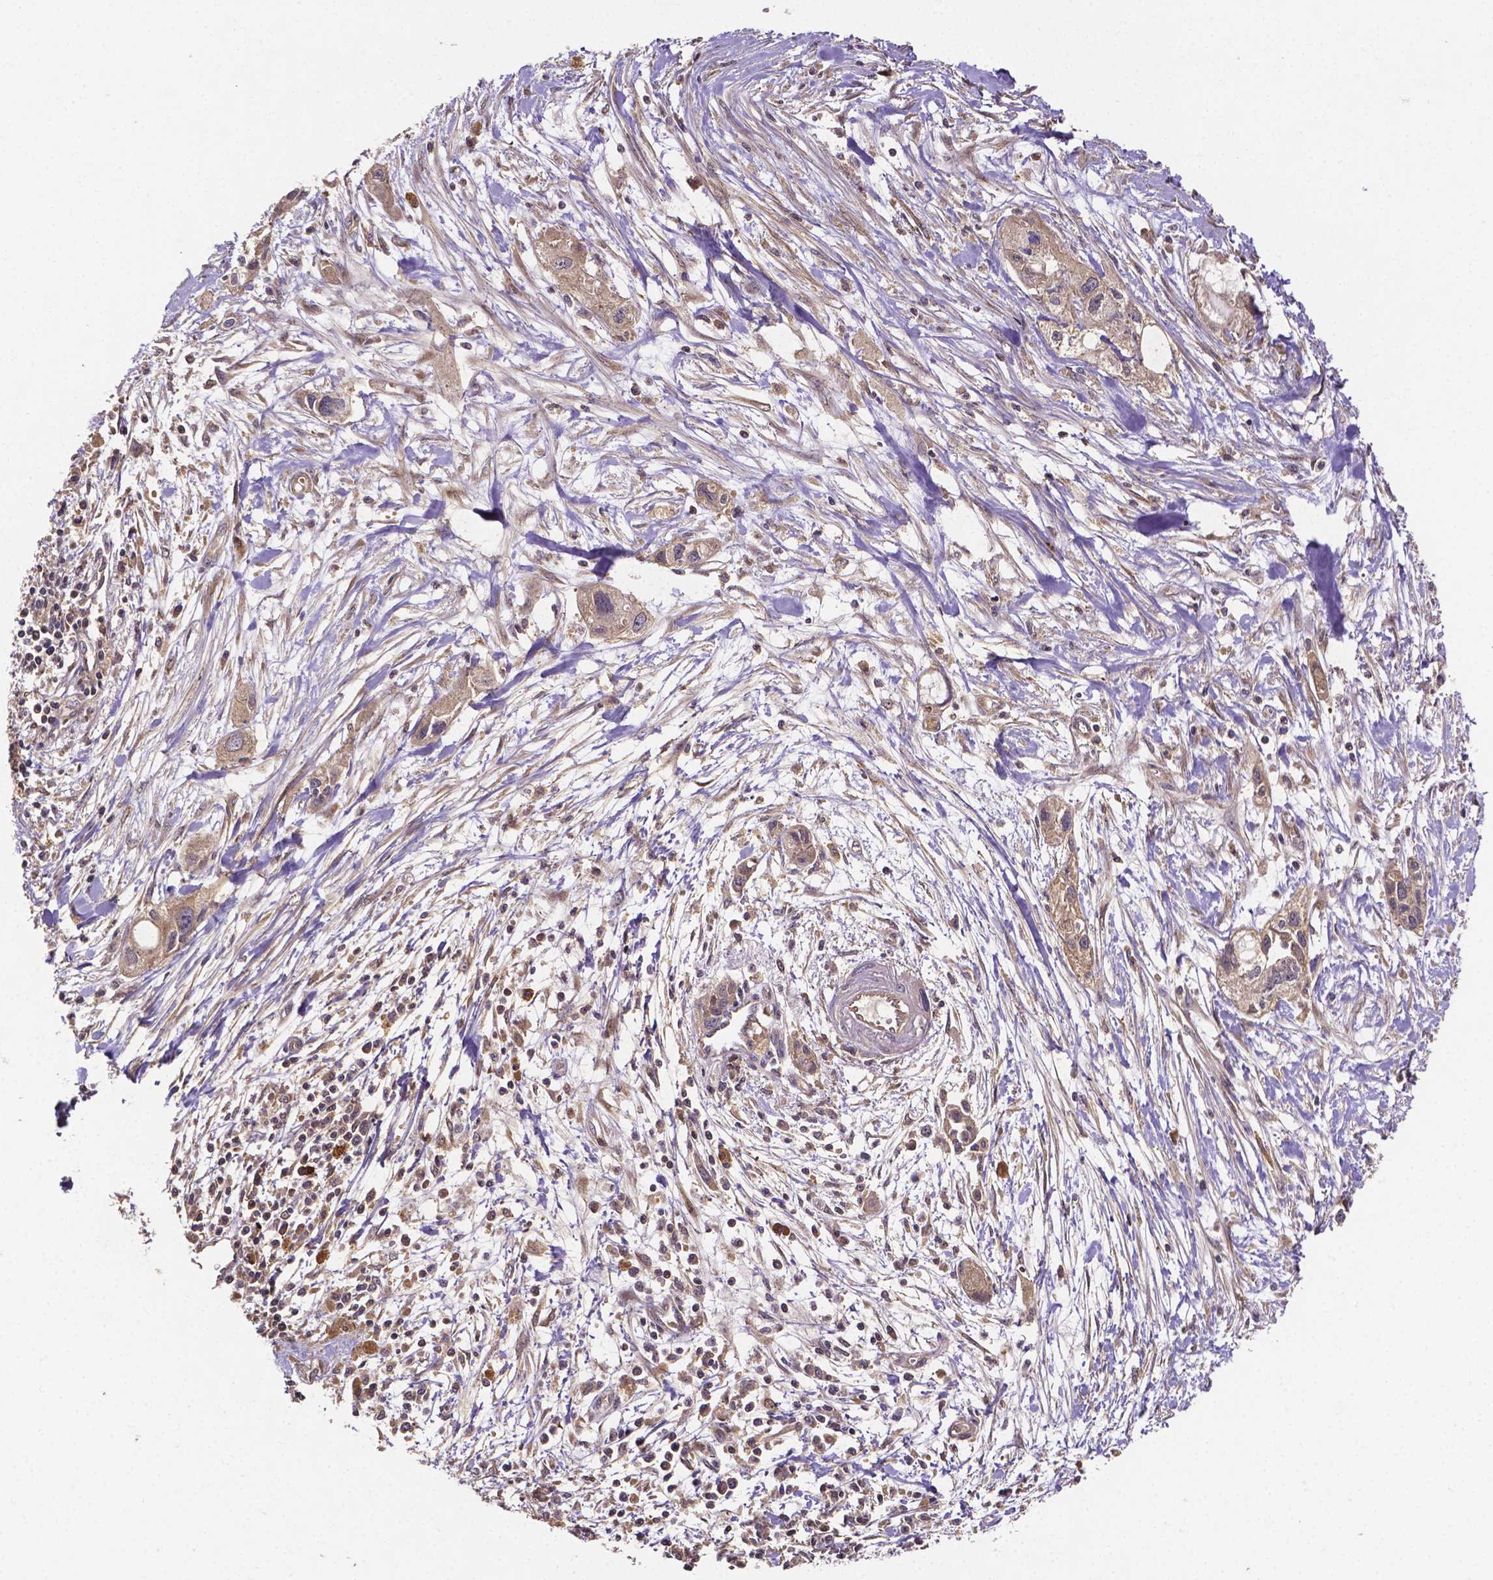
{"staining": {"intensity": "weak", "quantity": ">75%", "location": "cytoplasmic/membranous"}, "tissue": "pancreatic cancer", "cell_type": "Tumor cells", "image_type": "cancer", "snomed": [{"axis": "morphology", "description": "Adenocarcinoma, NOS"}, {"axis": "topography", "description": "Pancreas"}], "caption": "DAB immunohistochemical staining of adenocarcinoma (pancreatic) displays weak cytoplasmic/membranous protein expression in about >75% of tumor cells.", "gene": "RNF123", "patient": {"sex": "female", "age": 61}}